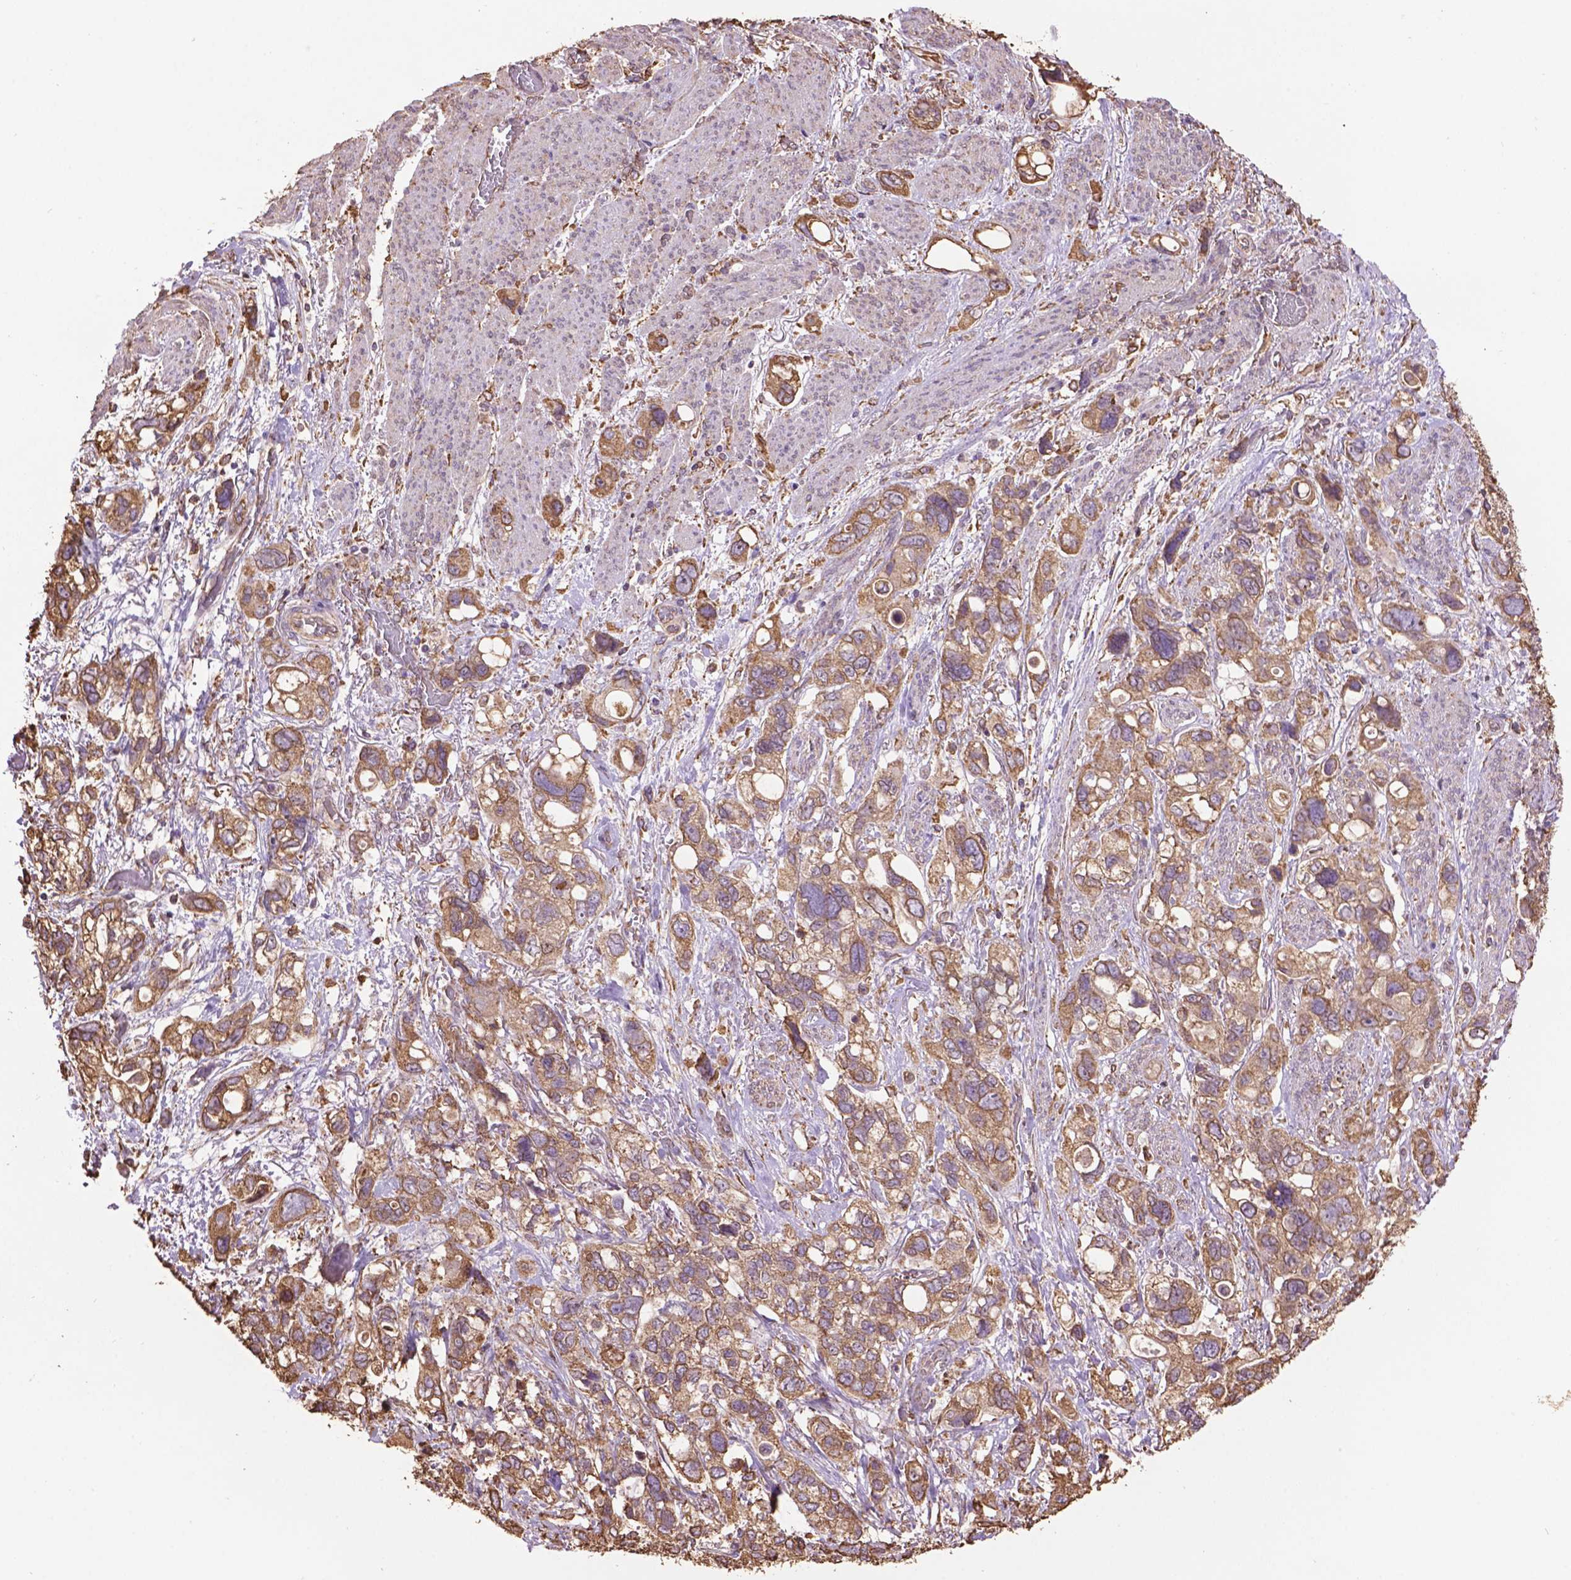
{"staining": {"intensity": "moderate", "quantity": ">75%", "location": "cytoplasmic/membranous"}, "tissue": "stomach cancer", "cell_type": "Tumor cells", "image_type": "cancer", "snomed": [{"axis": "morphology", "description": "Adenocarcinoma, NOS"}, {"axis": "topography", "description": "Stomach, upper"}], "caption": "A histopathology image of human adenocarcinoma (stomach) stained for a protein demonstrates moderate cytoplasmic/membranous brown staining in tumor cells.", "gene": "PPP2R5E", "patient": {"sex": "female", "age": 81}}